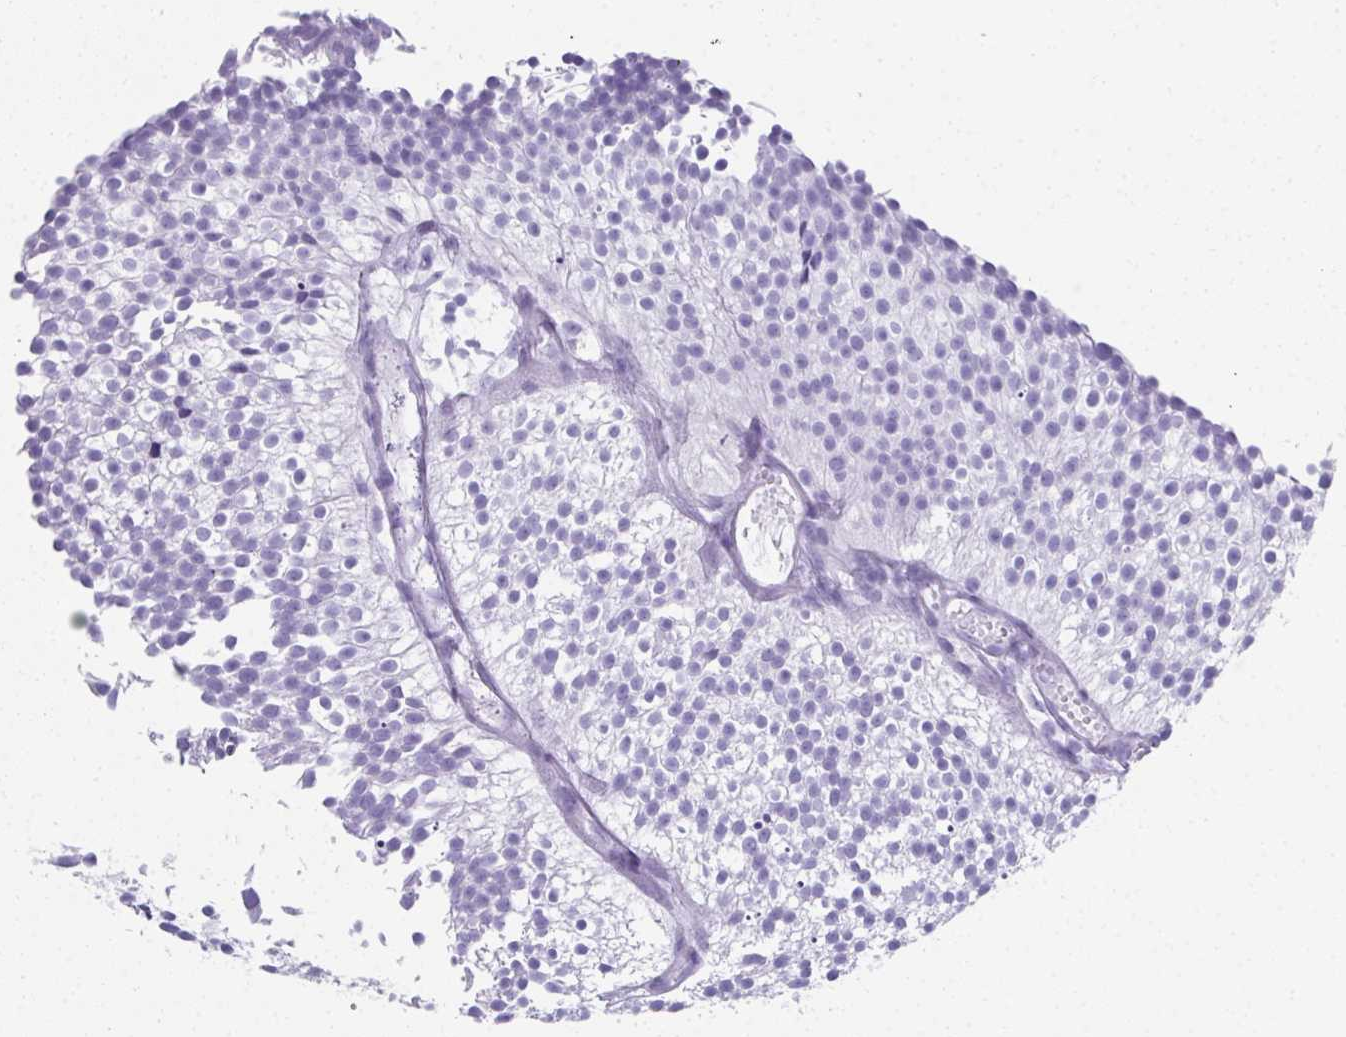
{"staining": {"intensity": "negative", "quantity": "none", "location": "none"}, "tissue": "urothelial cancer", "cell_type": "Tumor cells", "image_type": "cancer", "snomed": [{"axis": "morphology", "description": "Urothelial carcinoma, Low grade"}, {"axis": "topography", "description": "Urinary bladder"}], "caption": "This is an IHC histopathology image of human urothelial carcinoma (low-grade). There is no expression in tumor cells.", "gene": "SYCP1", "patient": {"sex": "male", "age": 91}}